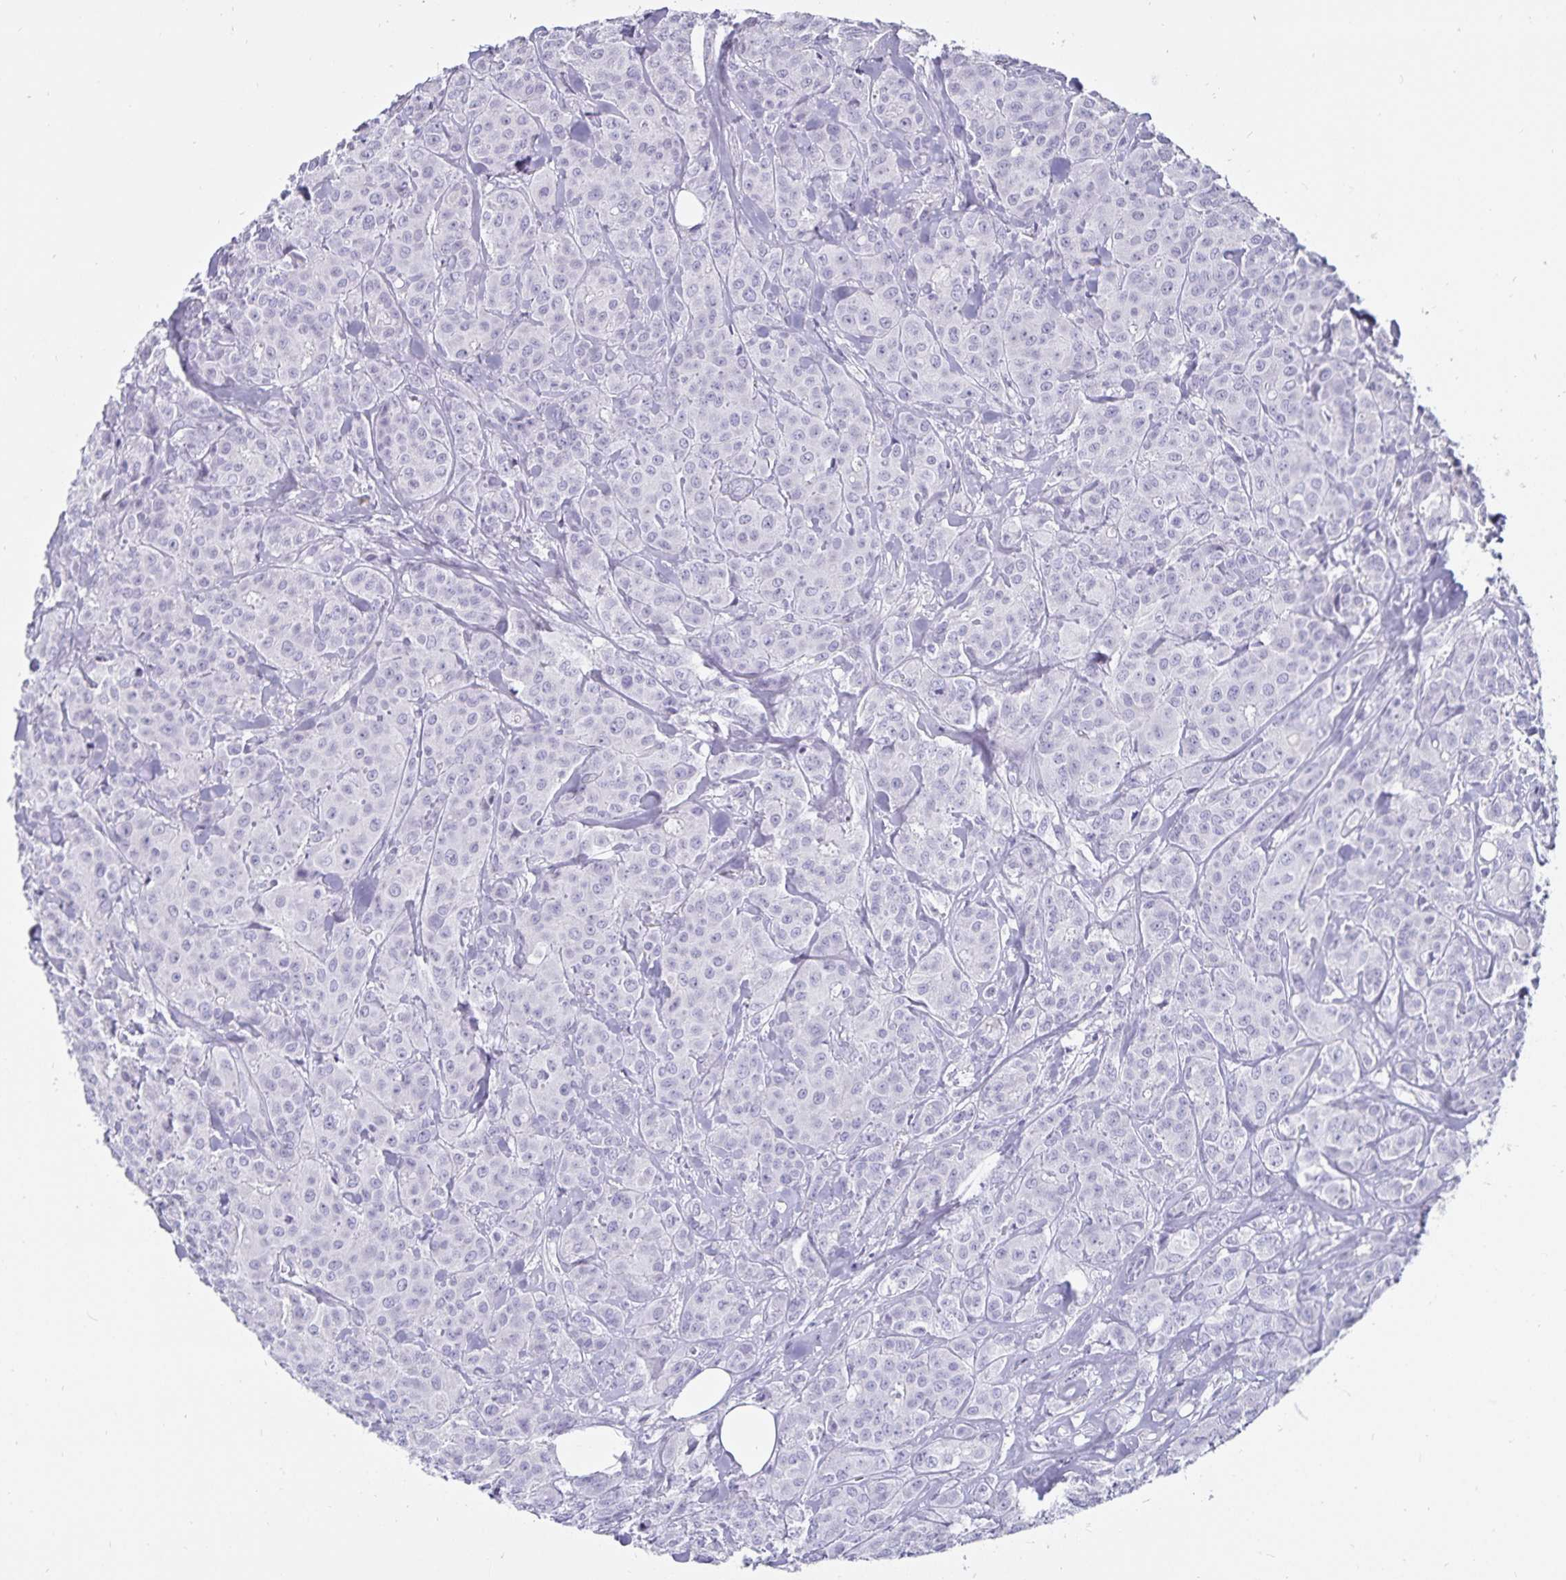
{"staining": {"intensity": "negative", "quantity": "none", "location": "none"}, "tissue": "breast cancer", "cell_type": "Tumor cells", "image_type": "cancer", "snomed": [{"axis": "morphology", "description": "Normal tissue, NOS"}, {"axis": "morphology", "description": "Duct carcinoma"}, {"axis": "topography", "description": "Breast"}], "caption": "Tumor cells are negative for brown protein staining in breast infiltrating ductal carcinoma.", "gene": "DEFA6", "patient": {"sex": "female", "age": 43}}